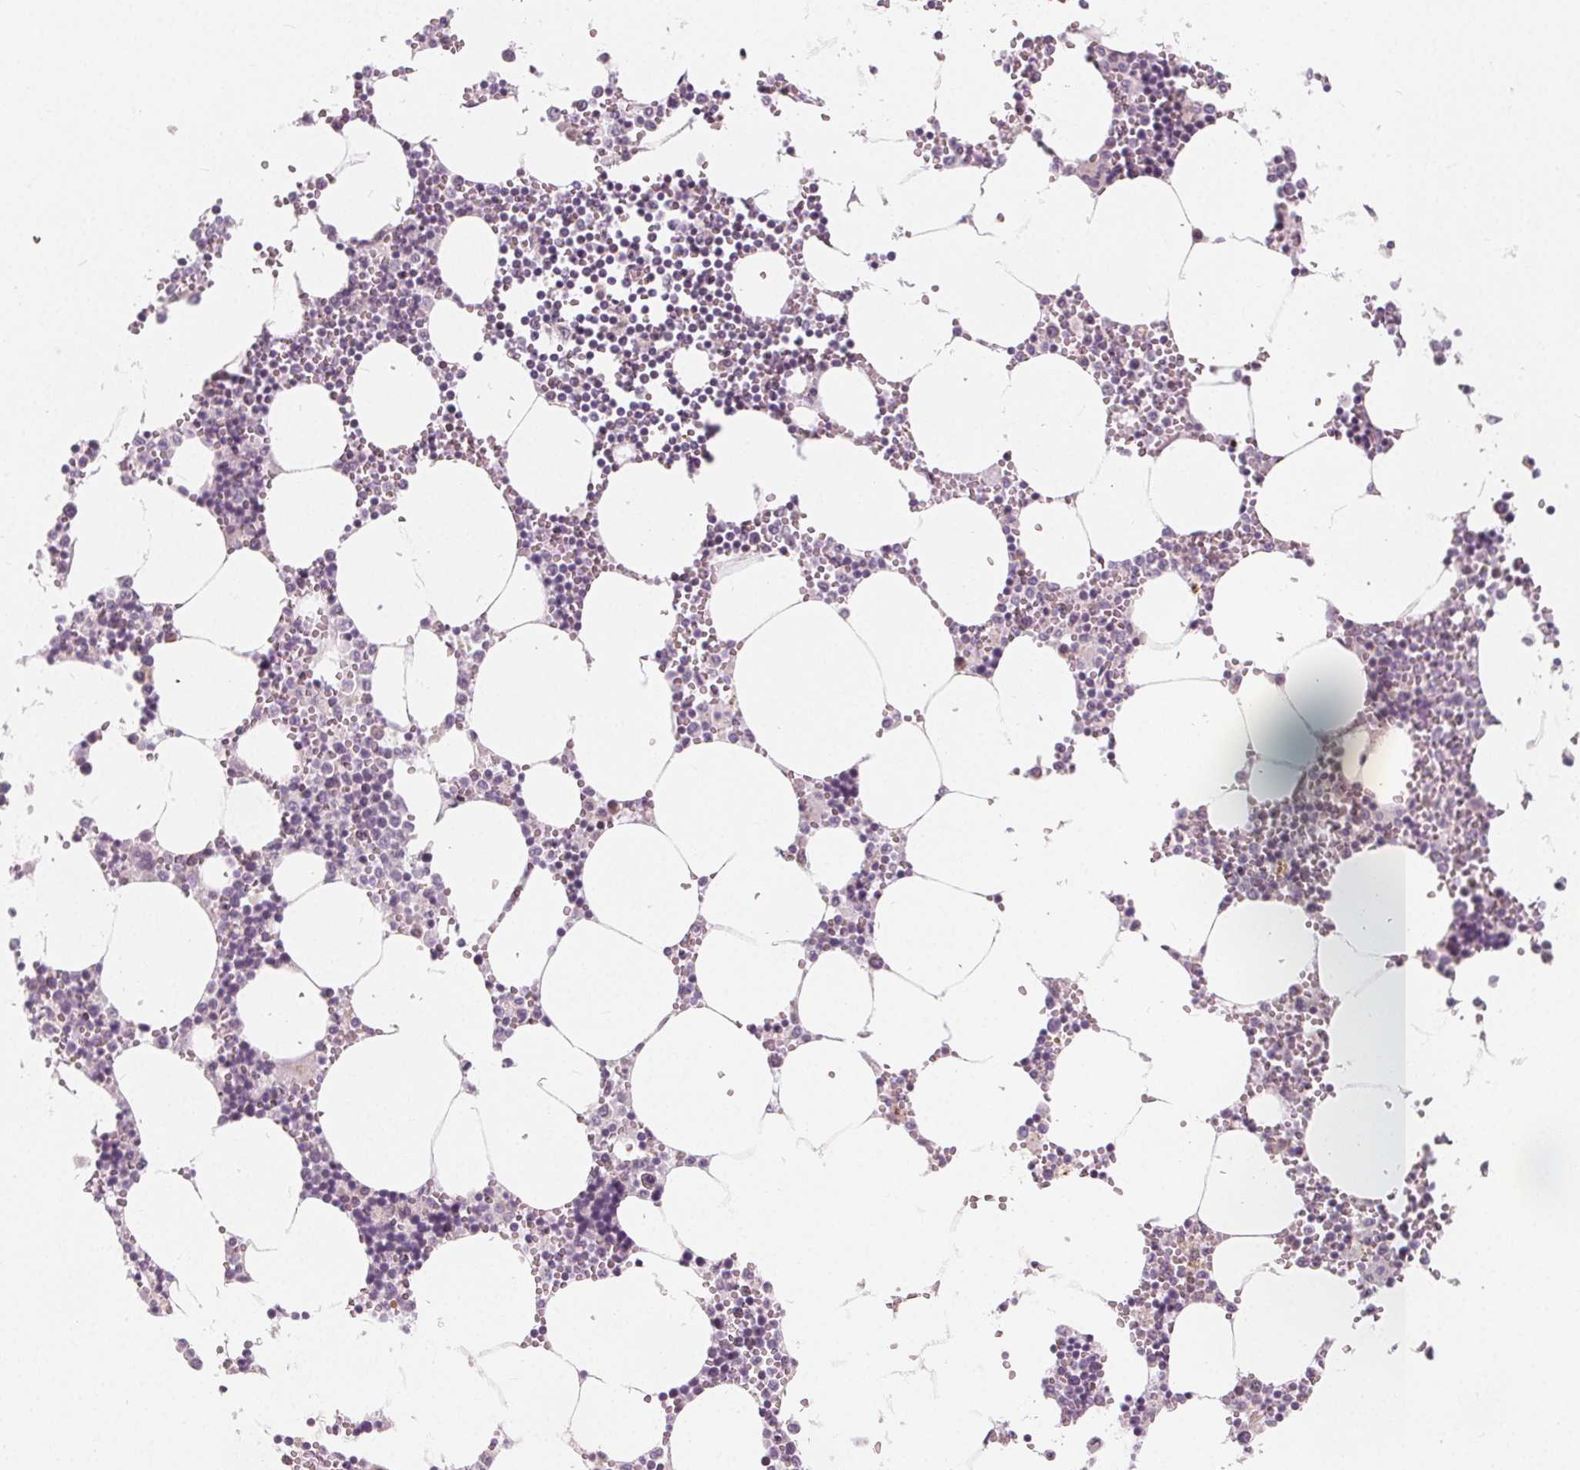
{"staining": {"intensity": "negative", "quantity": "none", "location": "none"}, "tissue": "bone marrow", "cell_type": "Hematopoietic cells", "image_type": "normal", "snomed": [{"axis": "morphology", "description": "Normal tissue, NOS"}, {"axis": "topography", "description": "Bone marrow"}], "caption": "Hematopoietic cells are negative for brown protein staining in benign bone marrow. (DAB (3,3'-diaminobenzidine) immunohistochemistry (IHC), high magnification).", "gene": "NUP210L", "patient": {"sex": "male", "age": 54}}